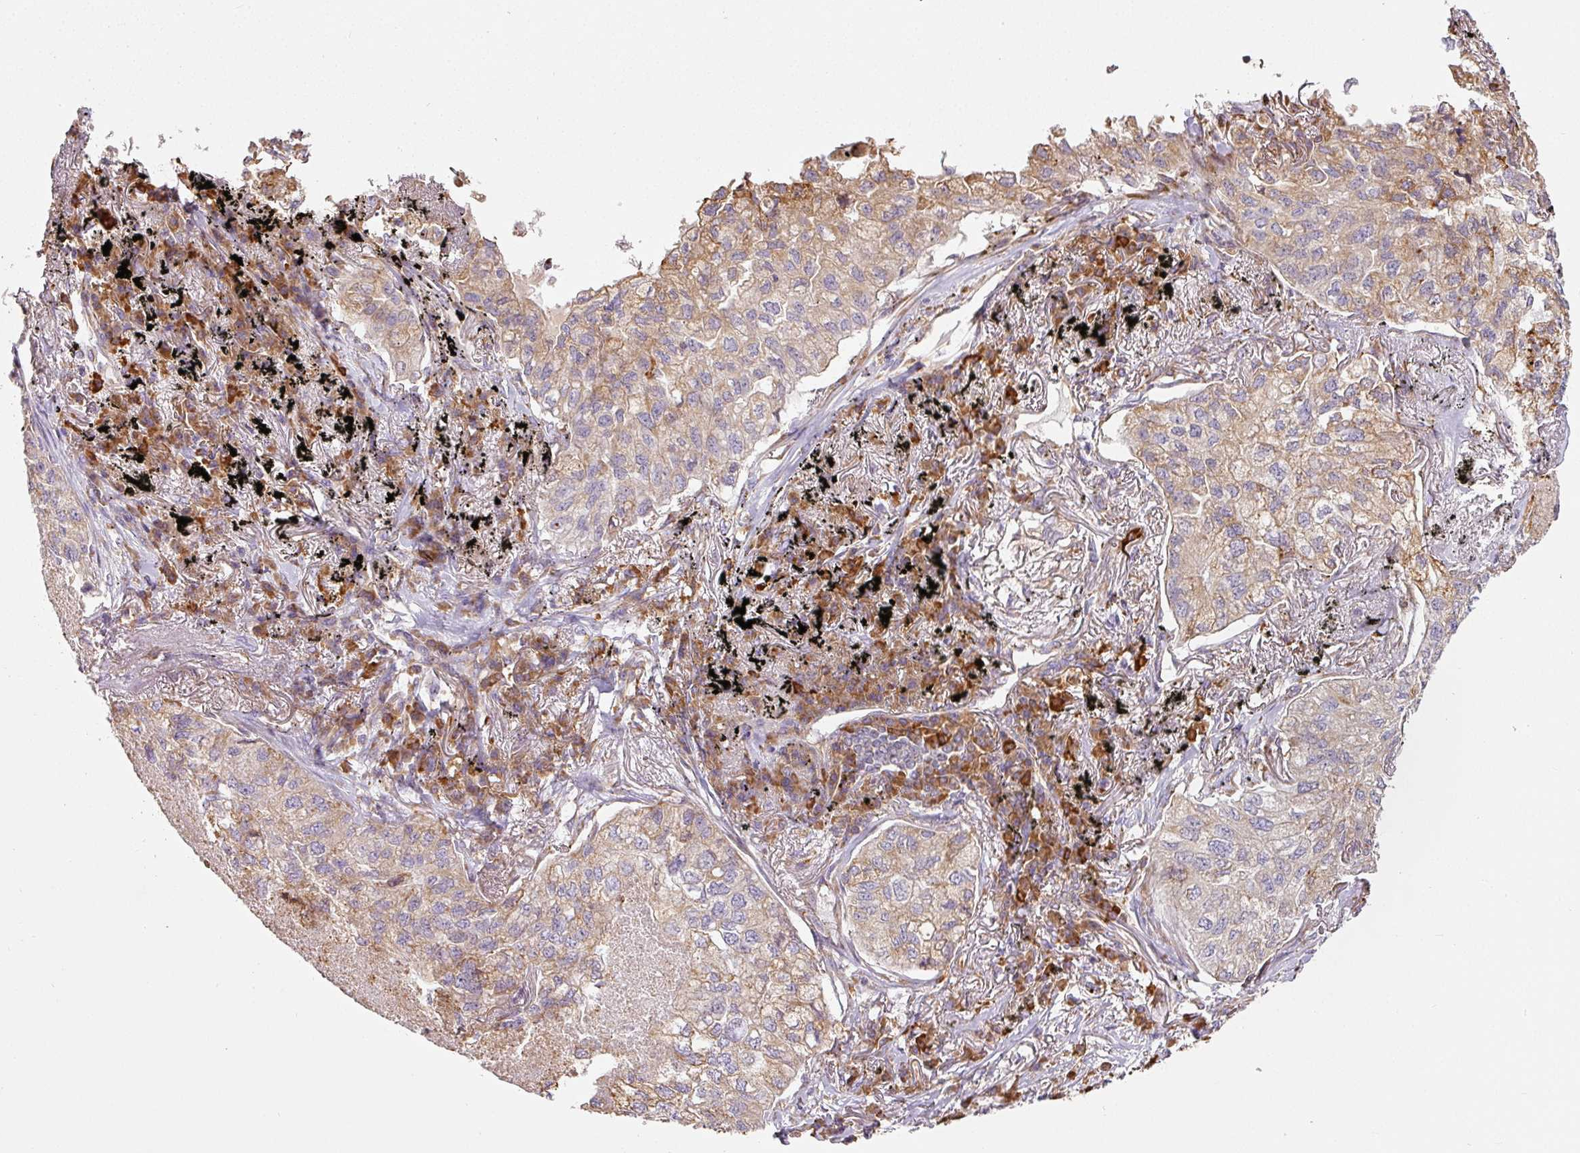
{"staining": {"intensity": "moderate", "quantity": "25%-75%", "location": "cytoplasmic/membranous"}, "tissue": "lung cancer", "cell_type": "Tumor cells", "image_type": "cancer", "snomed": [{"axis": "morphology", "description": "Adenocarcinoma, NOS"}, {"axis": "topography", "description": "Lung"}], "caption": "An image showing moderate cytoplasmic/membranous expression in about 25%-75% of tumor cells in adenocarcinoma (lung), as visualized by brown immunohistochemical staining.", "gene": "MORN4", "patient": {"sex": "male", "age": 65}}